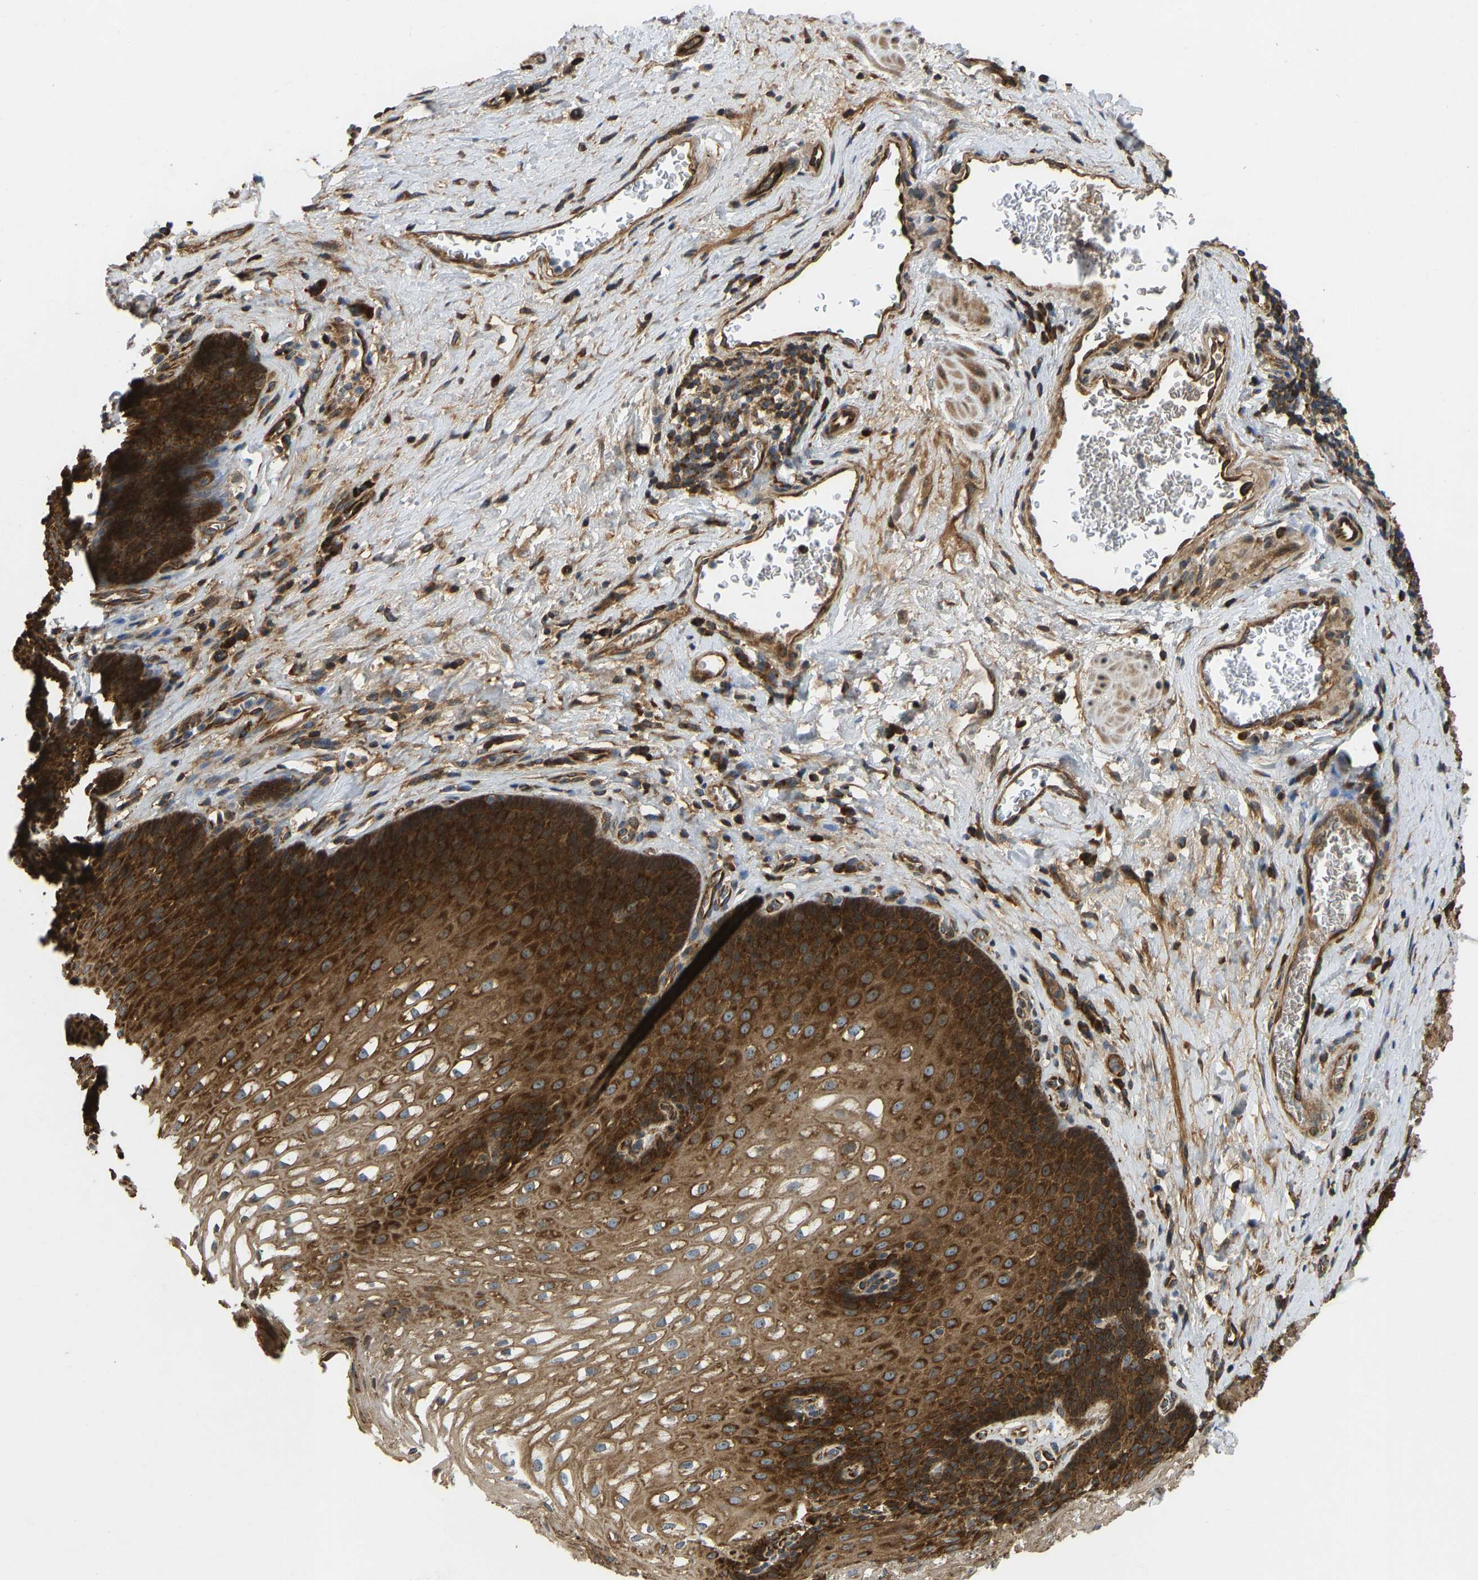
{"staining": {"intensity": "strong", "quantity": ">75%", "location": "cytoplasmic/membranous"}, "tissue": "esophagus", "cell_type": "Squamous epithelial cells", "image_type": "normal", "snomed": [{"axis": "morphology", "description": "Normal tissue, NOS"}, {"axis": "topography", "description": "Esophagus"}], "caption": "Esophagus stained with DAB immunohistochemistry shows high levels of strong cytoplasmic/membranous expression in approximately >75% of squamous epithelial cells.", "gene": "RASGRF2", "patient": {"sex": "male", "age": 48}}